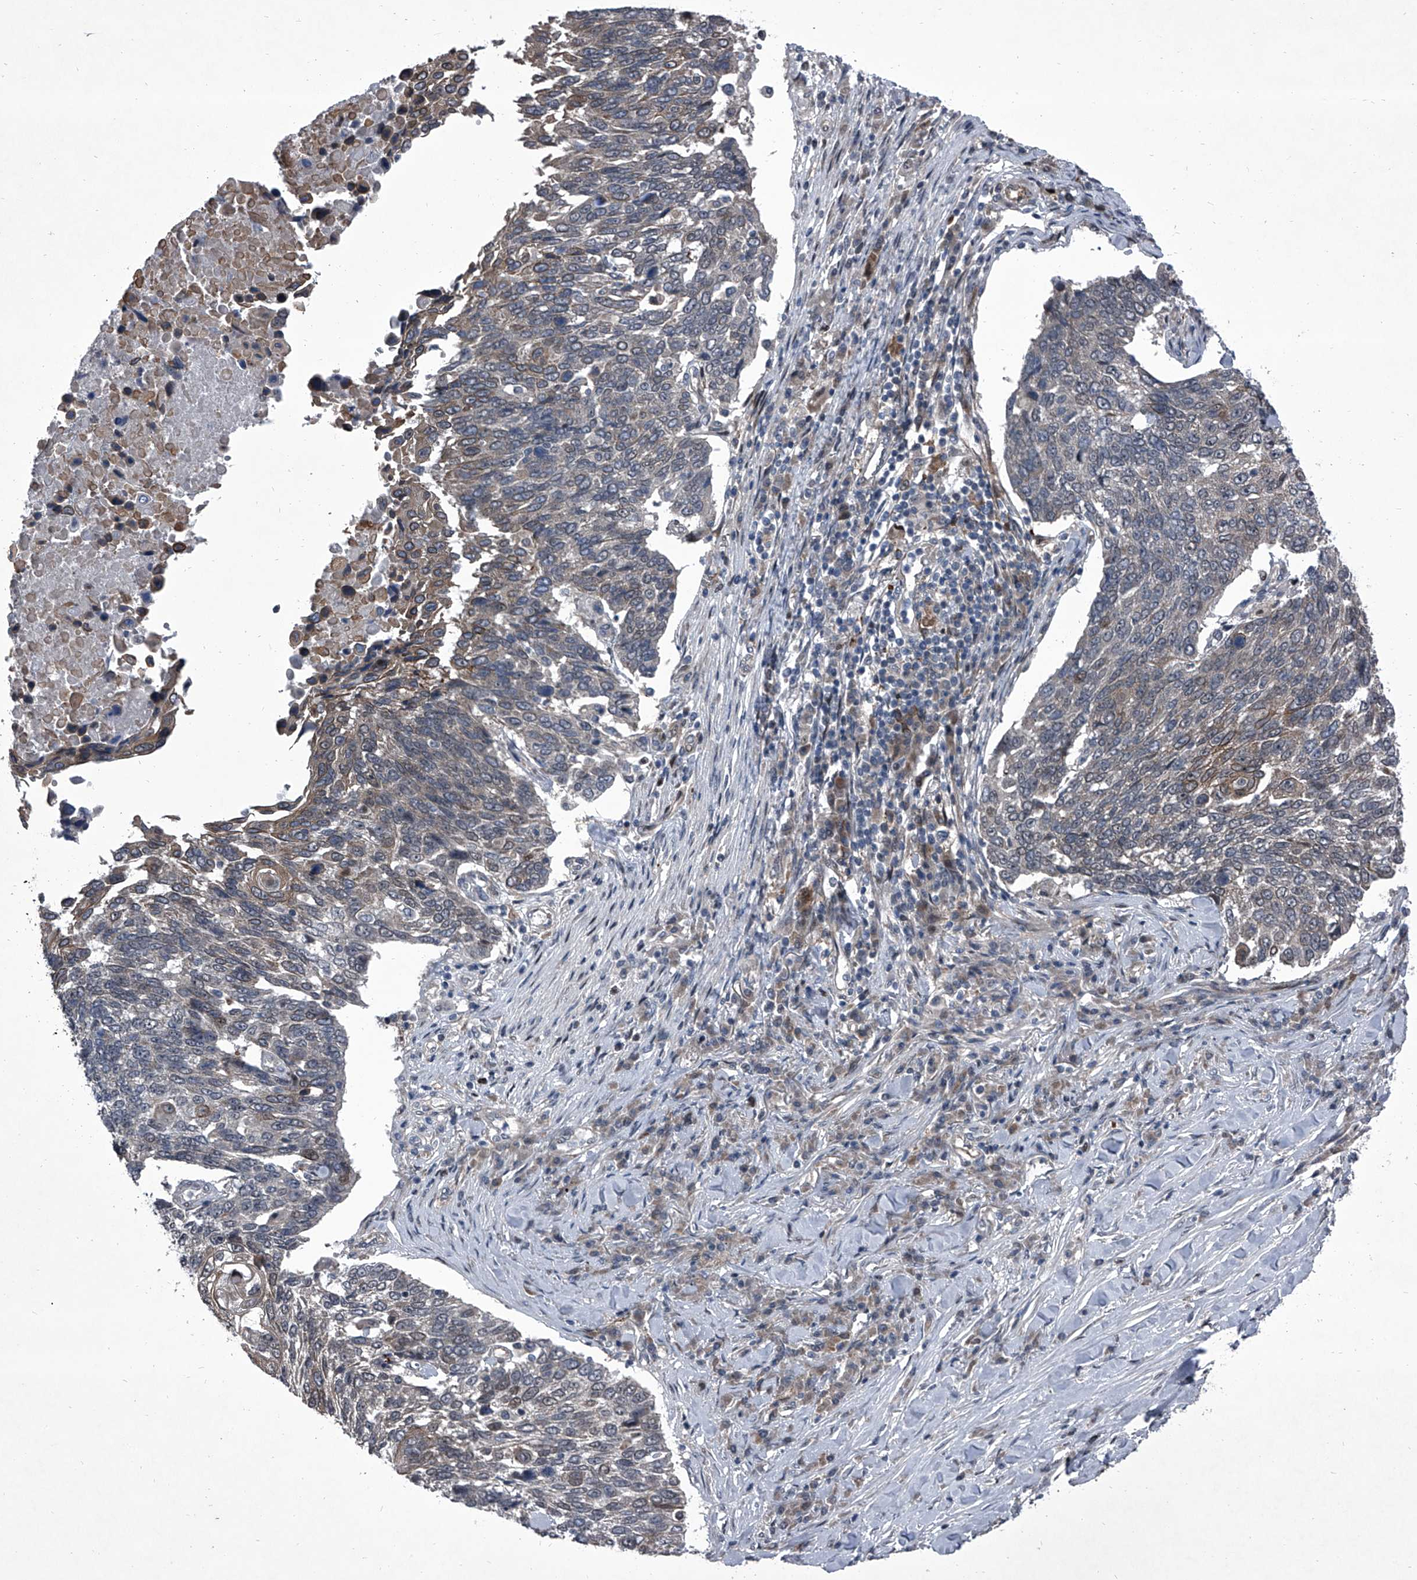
{"staining": {"intensity": "weak", "quantity": "25%-75%", "location": "cytoplasmic/membranous"}, "tissue": "lung cancer", "cell_type": "Tumor cells", "image_type": "cancer", "snomed": [{"axis": "morphology", "description": "Squamous cell carcinoma, NOS"}, {"axis": "topography", "description": "Lung"}], "caption": "Human lung cancer (squamous cell carcinoma) stained with a protein marker demonstrates weak staining in tumor cells.", "gene": "ELK4", "patient": {"sex": "male", "age": 66}}